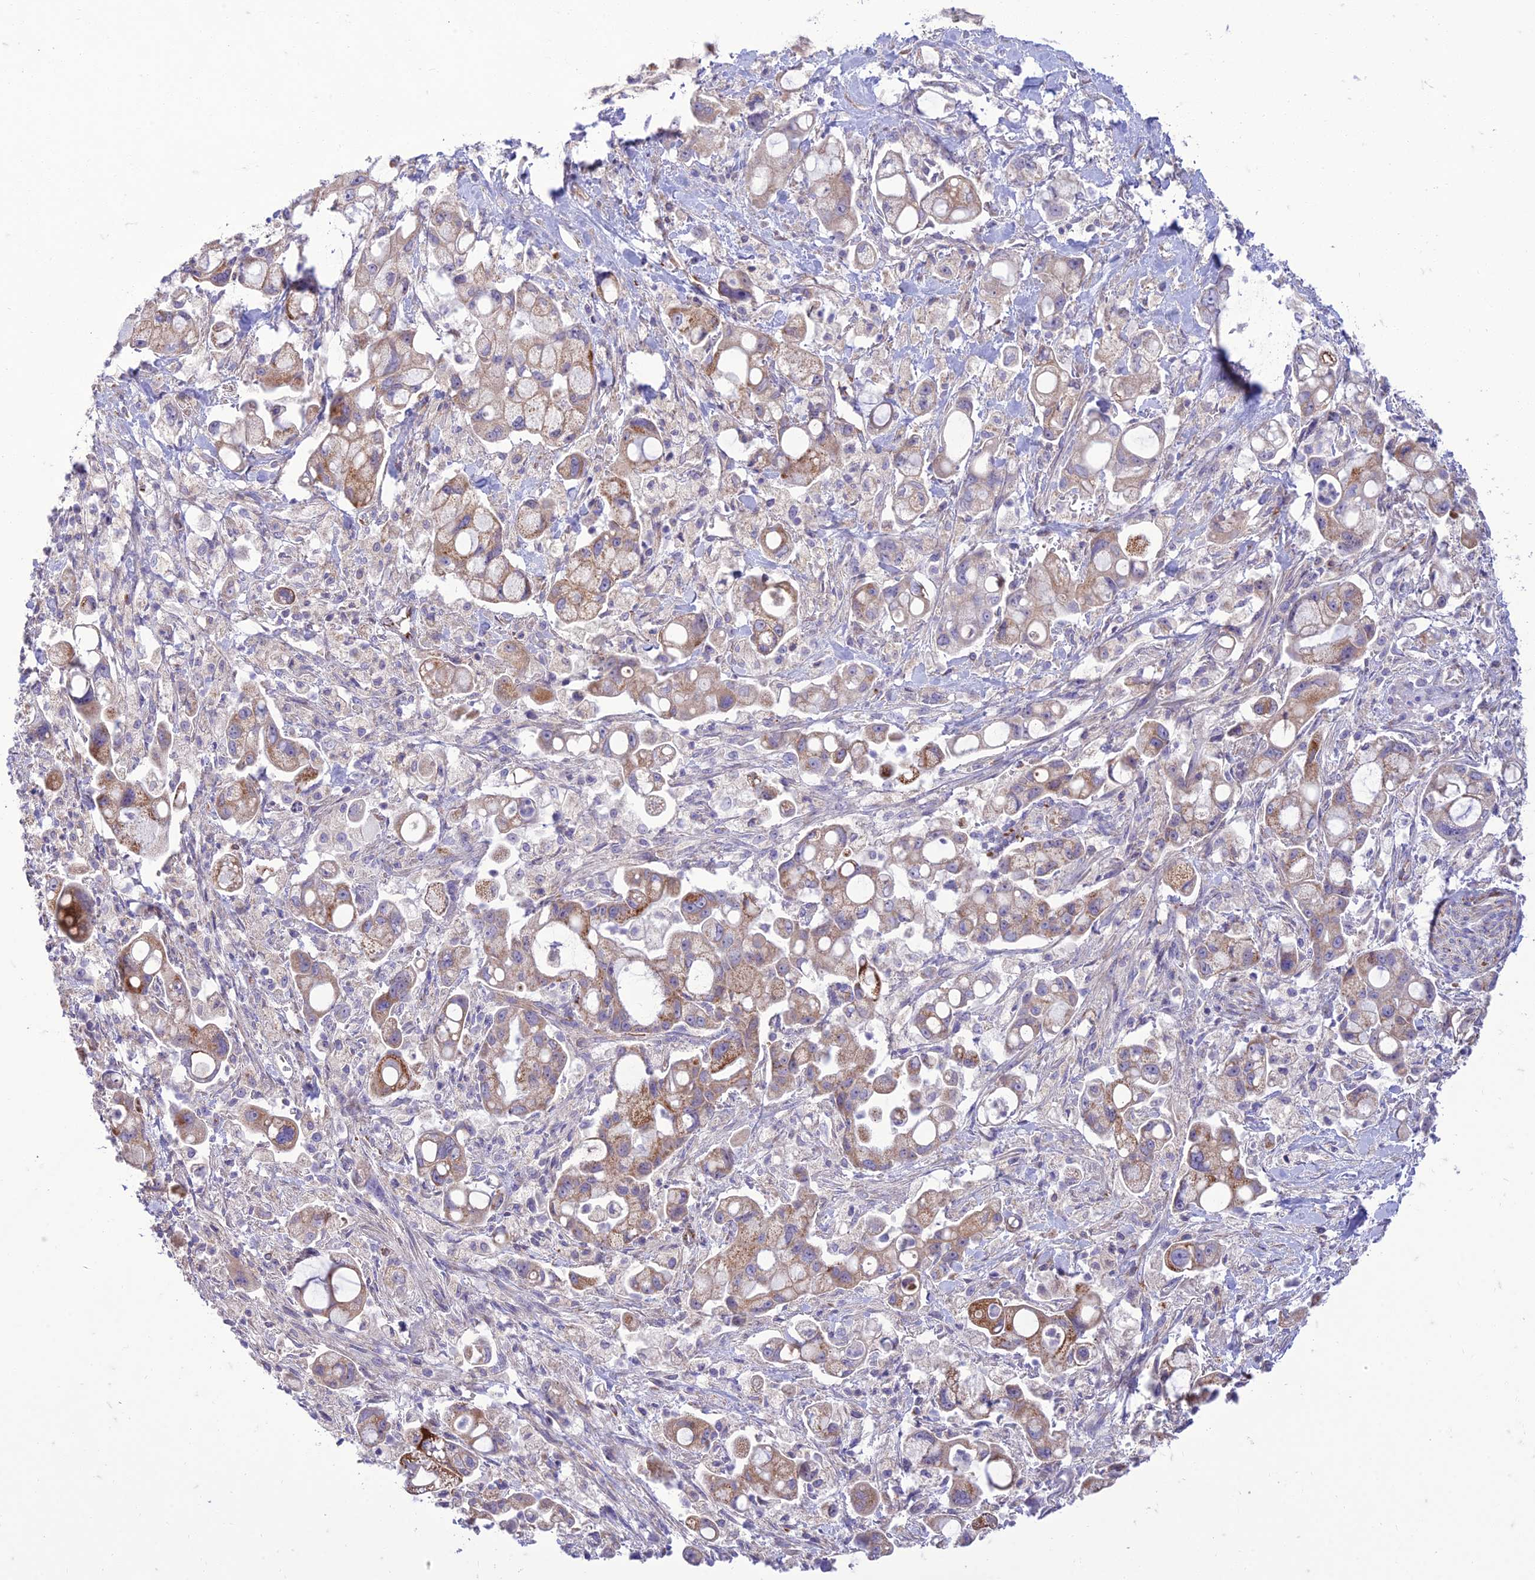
{"staining": {"intensity": "moderate", "quantity": "25%-75%", "location": "cytoplasmic/membranous"}, "tissue": "pancreatic cancer", "cell_type": "Tumor cells", "image_type": "cancer", "snomed": [{"axis": "morphology", "description": "Adenocarcinoma, NOS"}, {"axis": "topography", "description": "Pancreas"}], "caption": "Pancreatic adenocarcinoma stained with a brown dye shows moderate cytoplasmic/membranous positive staining in approximately 25%-75% of tumor cells.", "gene": "SEL1L3", "patient": {"sex": "male", "age": 68}}